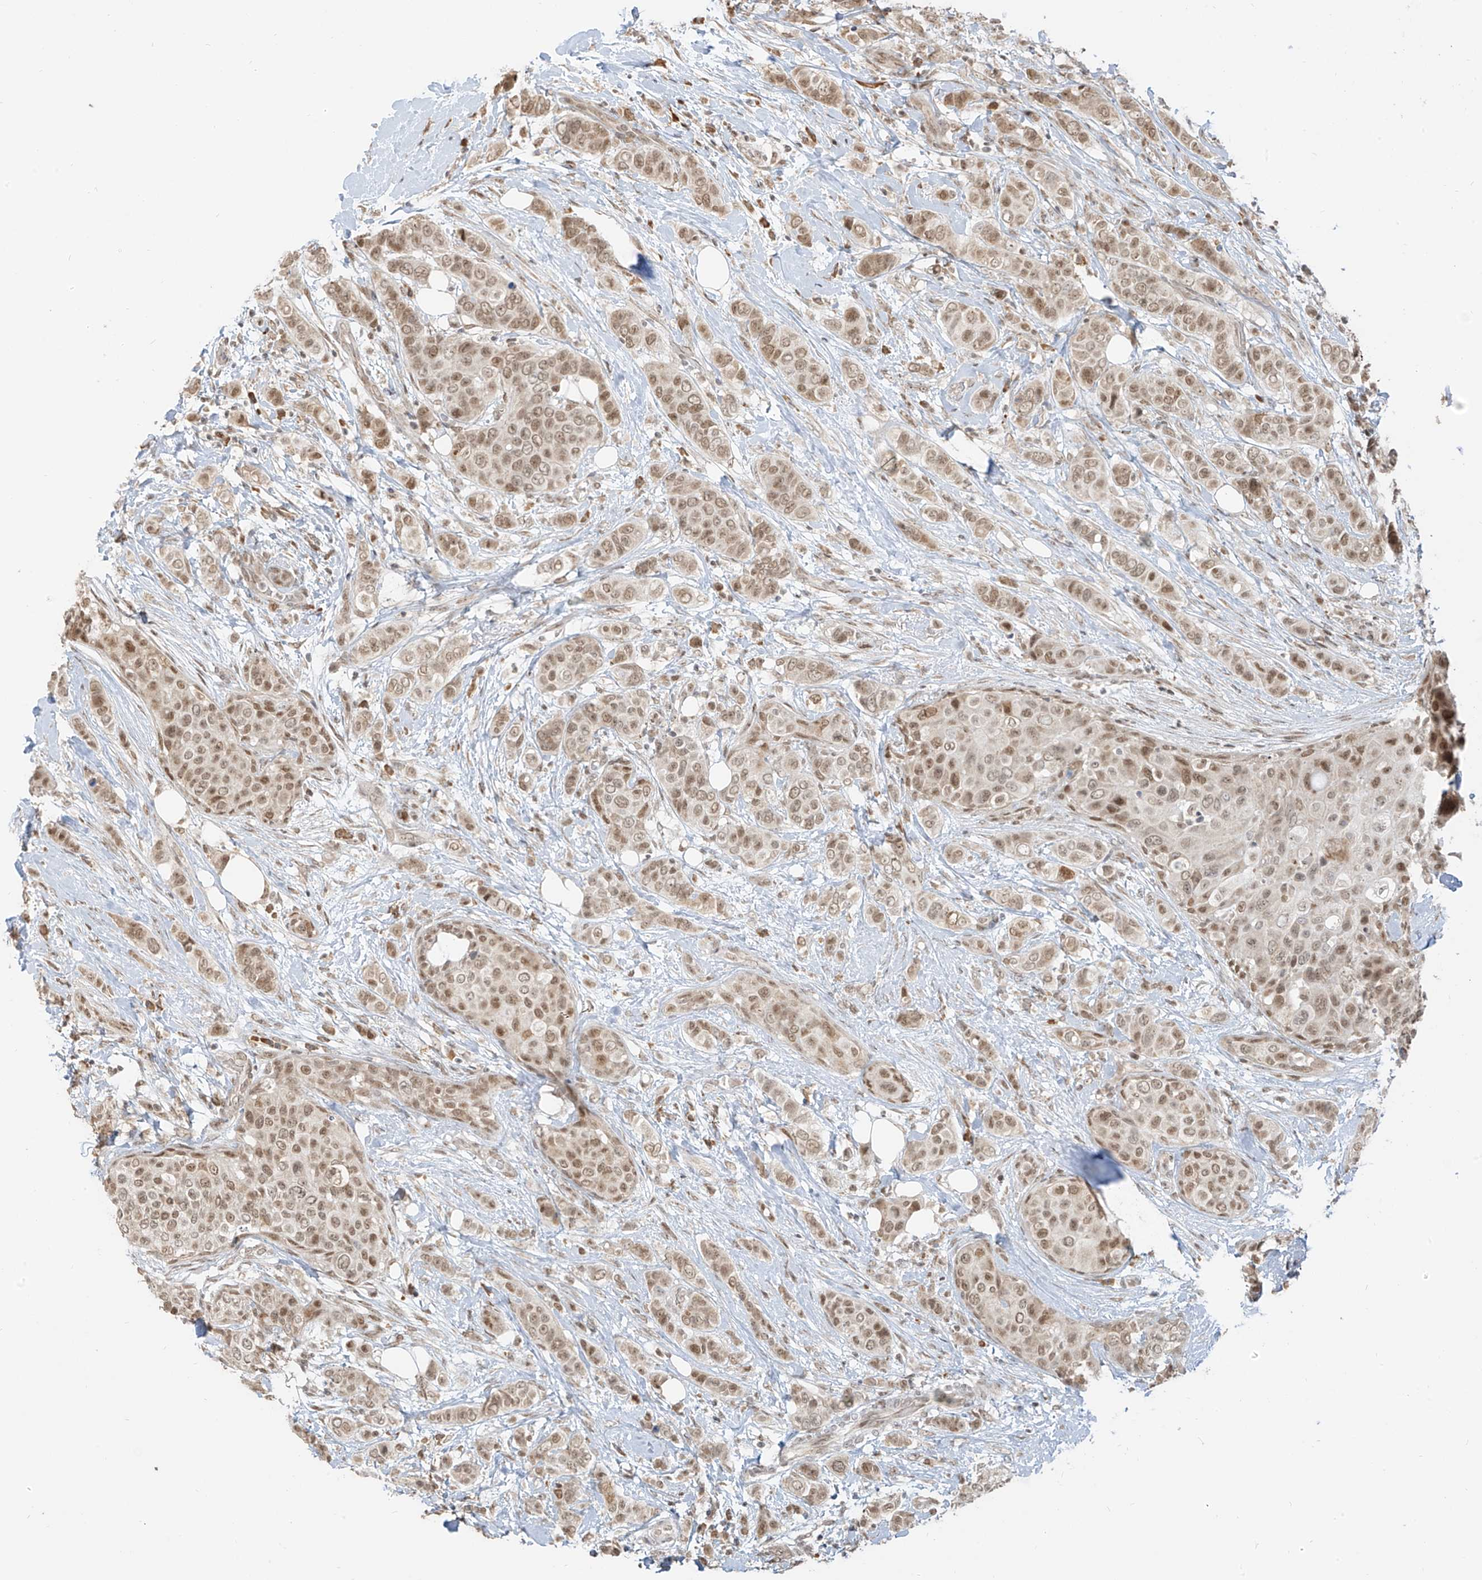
{"staining": {"intensity": "moderate", "quantity": ">75%", "location": "nuclear"}, "tissue": "breast cancer", "cell_type": "Tumor cells", "image_type": "cancer", "snomed": [{"axis": "morphology", "description": "Lobular carcinoma"}, {"axis": "topography", "description": "Breast"}], "caption": "There is medium levels of moderate nuclear expression in tumor cells of breast cancer (lobular carcinoma), as demonstrated by immunohistochemical staining (brown color).", "gene": "ZMYM2", "patient": {"sex": "female", "age": 51}}